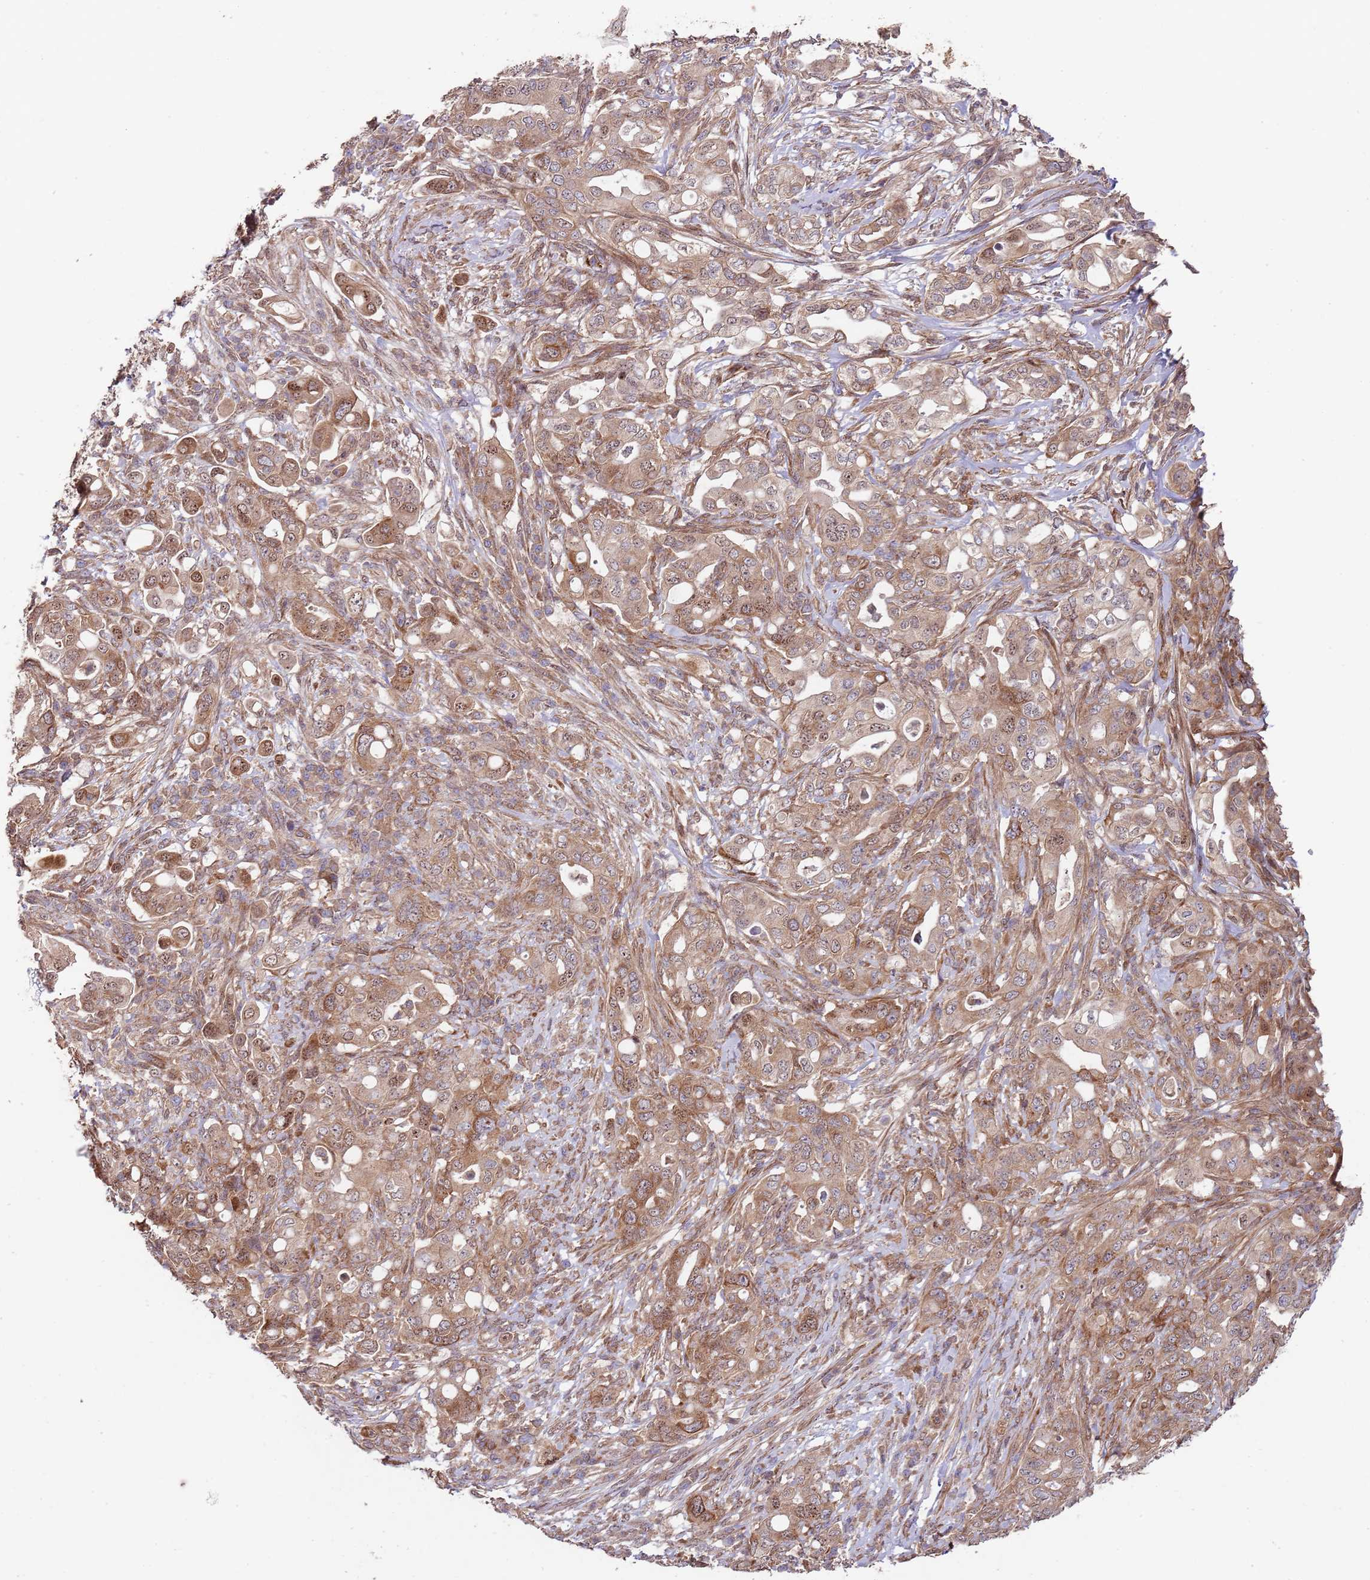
{"staining": {"intensity": "moderate", "quantity": ">75%", "location": "cytoplasmic/membranous,nuclear"}, "tissue": "pancreatic cancer", "cell_type": "Tumor cells", "image_type": "cancer", "snomed": [{"axis": "morphology", "description": "Normal tissue, NOS"}, {"axis": "morphology", "description": "Adenocarcinoma, NOS"}, {"axis": "topography", "description": "Lymph node"}, {"axis": "topography", "description": "Pancreas"}], "caption": "Pancreatic cancer (adenocarcinoma) was stained to show a protein in brown. There is medium levels of moderate cytoplasmic/membranous and nuclear expression in about >75% of tumor cells.", "gene": "RNF19B", "patient": {"sex": "female", "age": 67}}